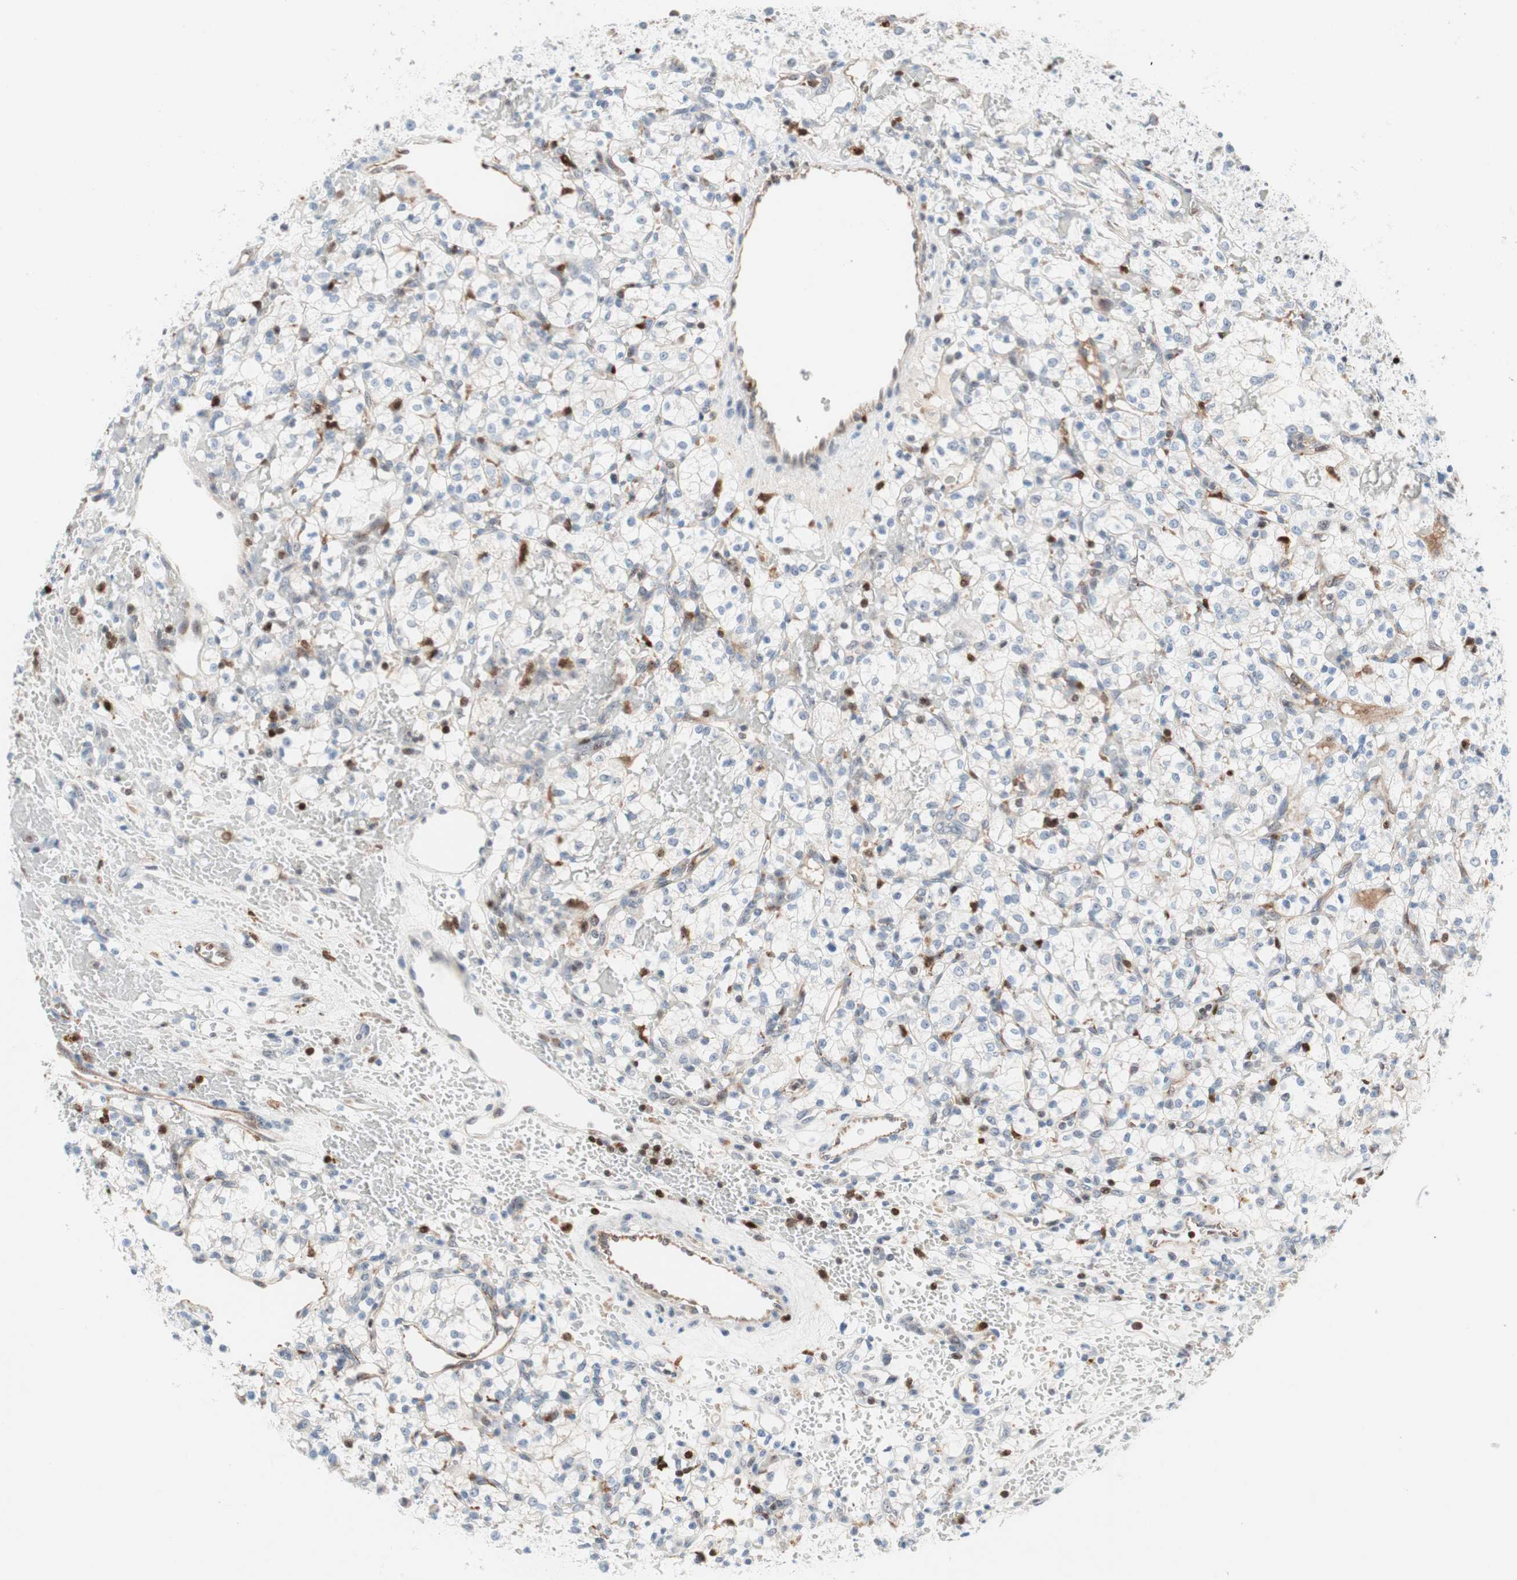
{"staining": {"intensity": "negative", "quantity": "none", "location": "none"}, "tissue": "renal cancer", "cell_type": "Tumor cells", "image_type": "cancer", "snomed": [{"axis": "morphology", "description": "Adenocarcinoma, NOS"}, {"axis": "topography", "description": "Kidney"}], "caption": "Human renal cancer stained for a protein using immunohistochemistry (IHC) demonstrates no staining in tumor cells.", "gene": "RGS10", "patient": {"sex": "female", "age": 60}}